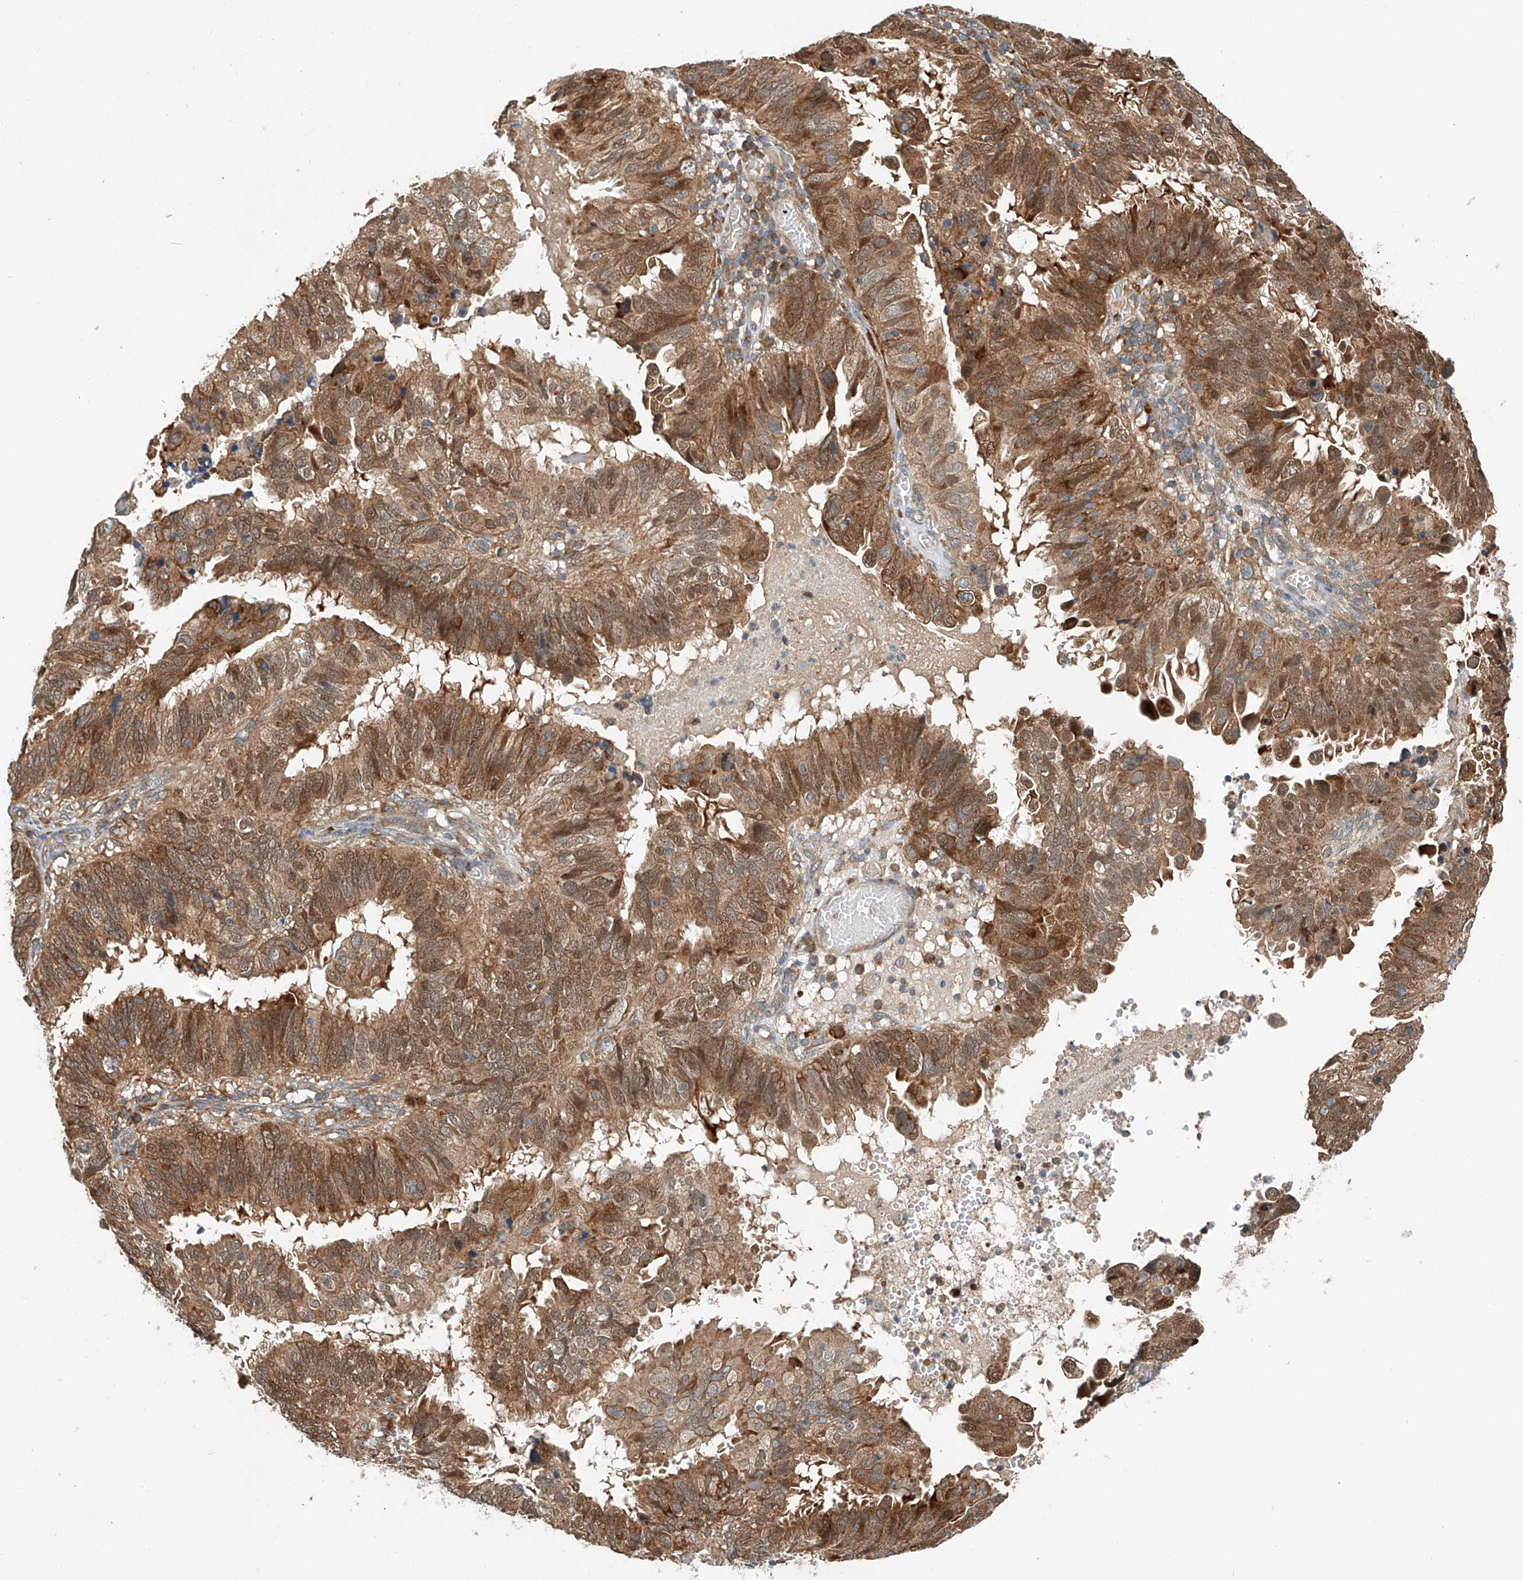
{"staining": {"intensity": "moderate", "quantity": ">75%", "location": "cytoplasmic/membranous,nuclear"}, "tissue": "endometrial cancer", "cell_type": "Tumor cells", "image_type": "cancer", "snomed": [{"axis": "morphology", "description": "Adenocarcinoma, NOS"}, {"axis": "topography", "description": "Uterus"}], "caption": "Immunohistochemical staining of endometrial adenocarcinoma displays medium levels of moderate cytoplasmic/membranous and nuclear protein staining in approximately >75% of tumor cells.", "gene": "RUSC1", "patient": {"sex": "female", "age": 77}}